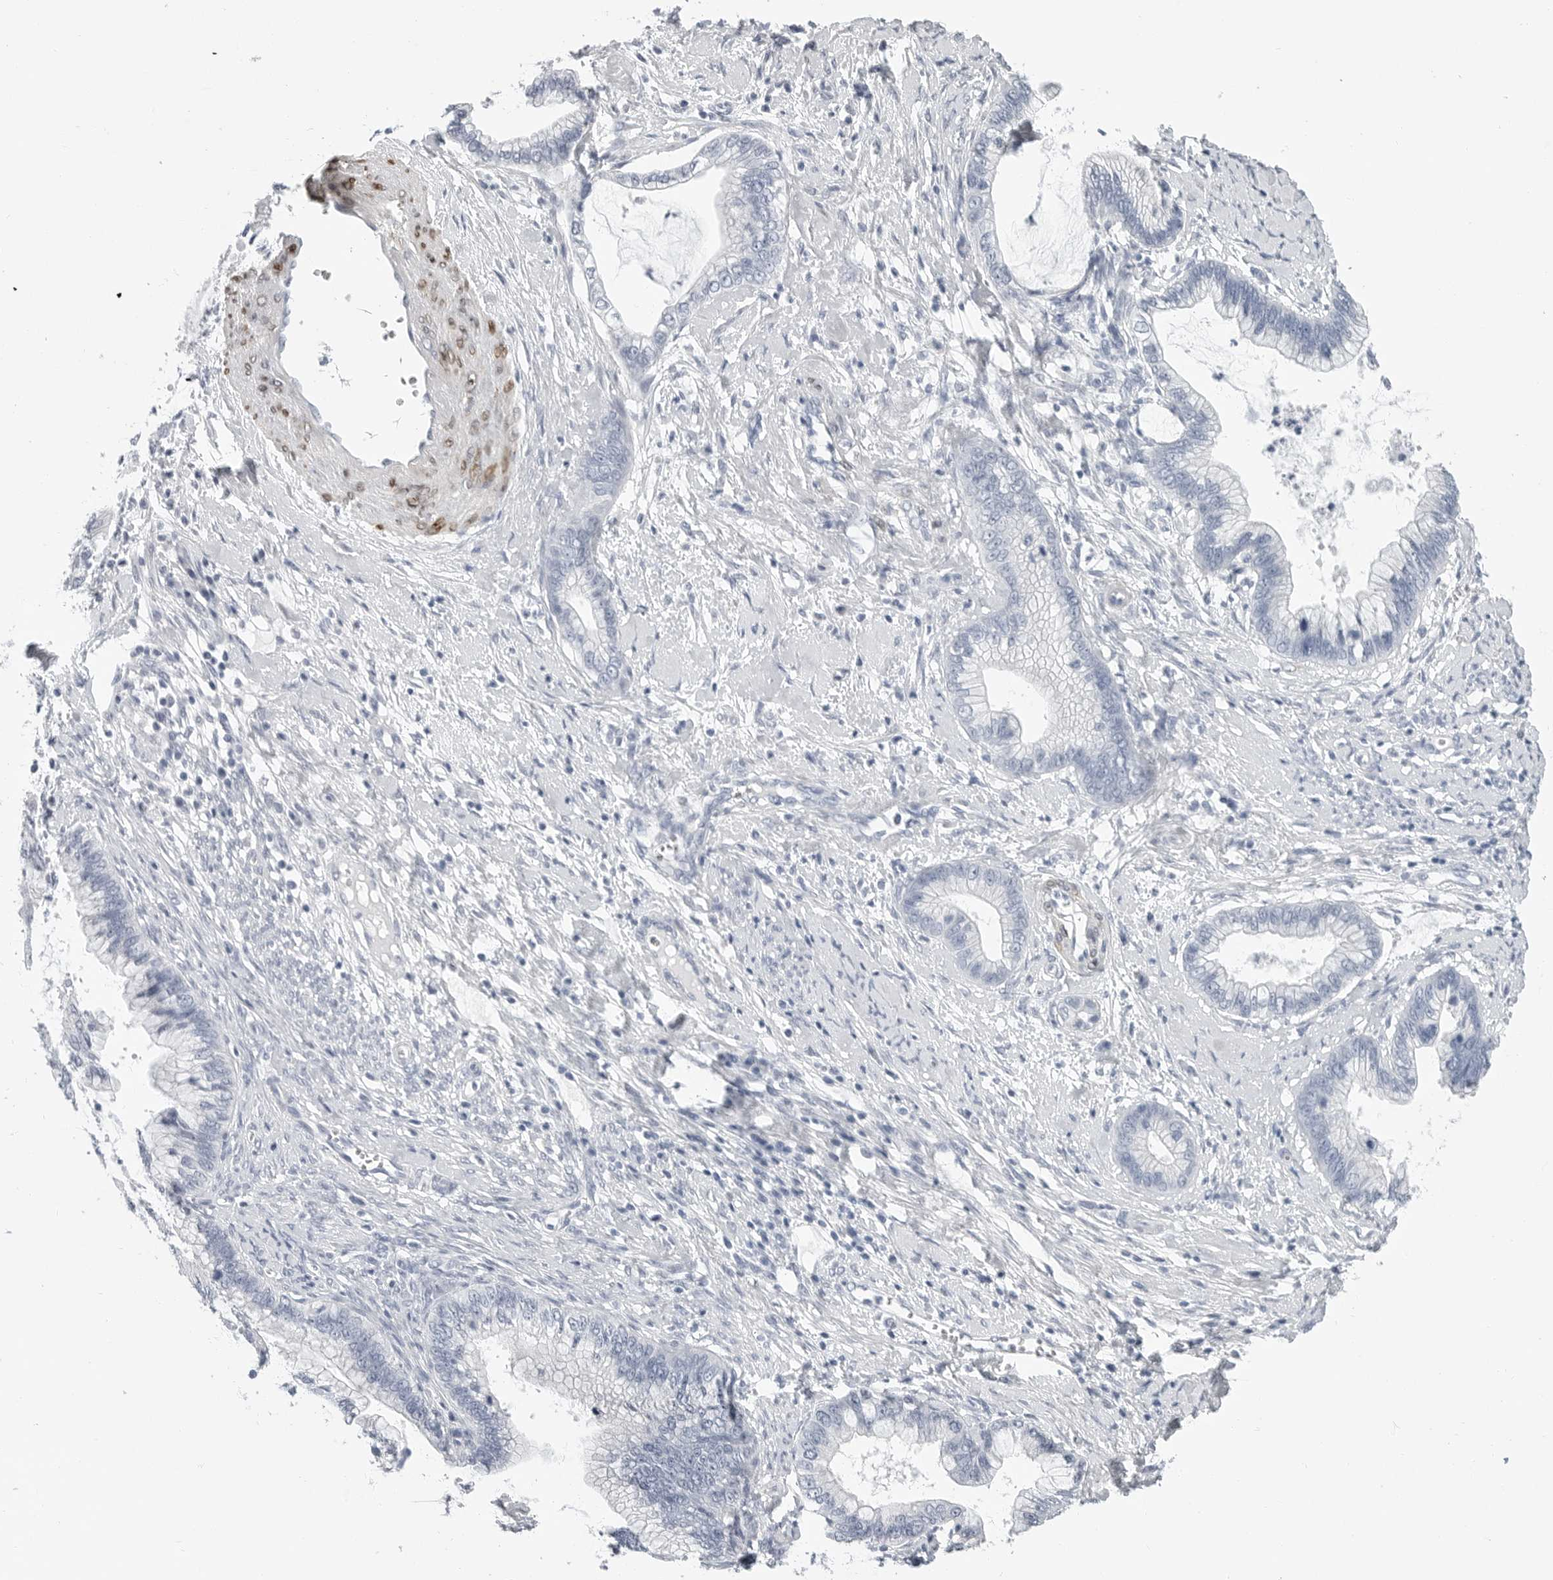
{"staining": {"intensity": "negative", "quantity": "none", "location": "none"}, "tissue": "cervical cancer", "cell_type": "Tumor cells", "image_type": "cancer", "snomed": [{"axis": "morphology", "description": "Adenocarcinoma, NOS"}, {"axis": "topography", "description": "Cervix"}], "caption": "The image reveals no staining of tumor cells in cervical cancer.", "gene": "PLN", "patient": {"sex": "female", "age": 44}}